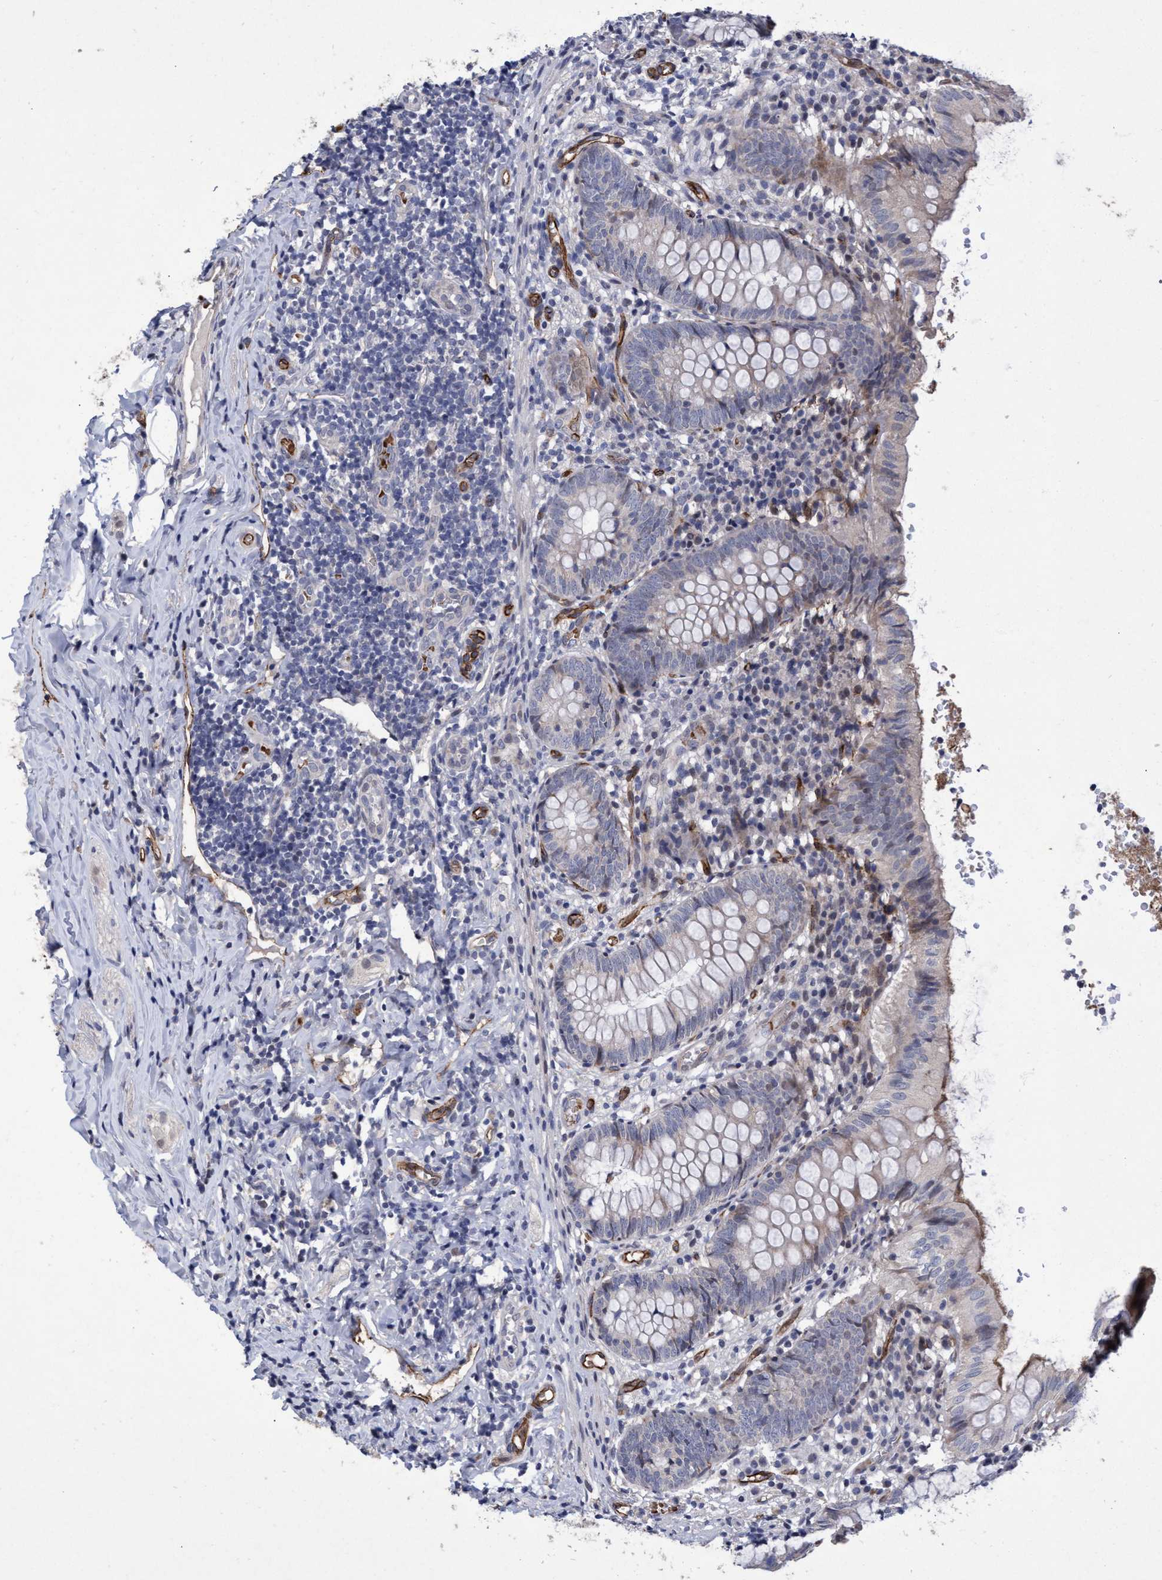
{"staining": {"intensity": "weak", "quantity": "<25%", "location": "cytoplasmic/membranous"}, "tissue": "appendix", "cell_type": "Glandular cells", "image_type": "normal", "snomed": [{"axis": "morphology", "description": "Normal tissue, NOS"}, {"axis": "topography", "description": "Appendix"}], "caption": "Immunohistochemistry (IHC) of unremarkable appendix shows no staining in glandular cells. The staining is performed using DAB brown chromogen with nuclei counter-stained in using hematoxylin.", "gene": "ZNF750", "patient": {"sex": "male", "age": 8}}